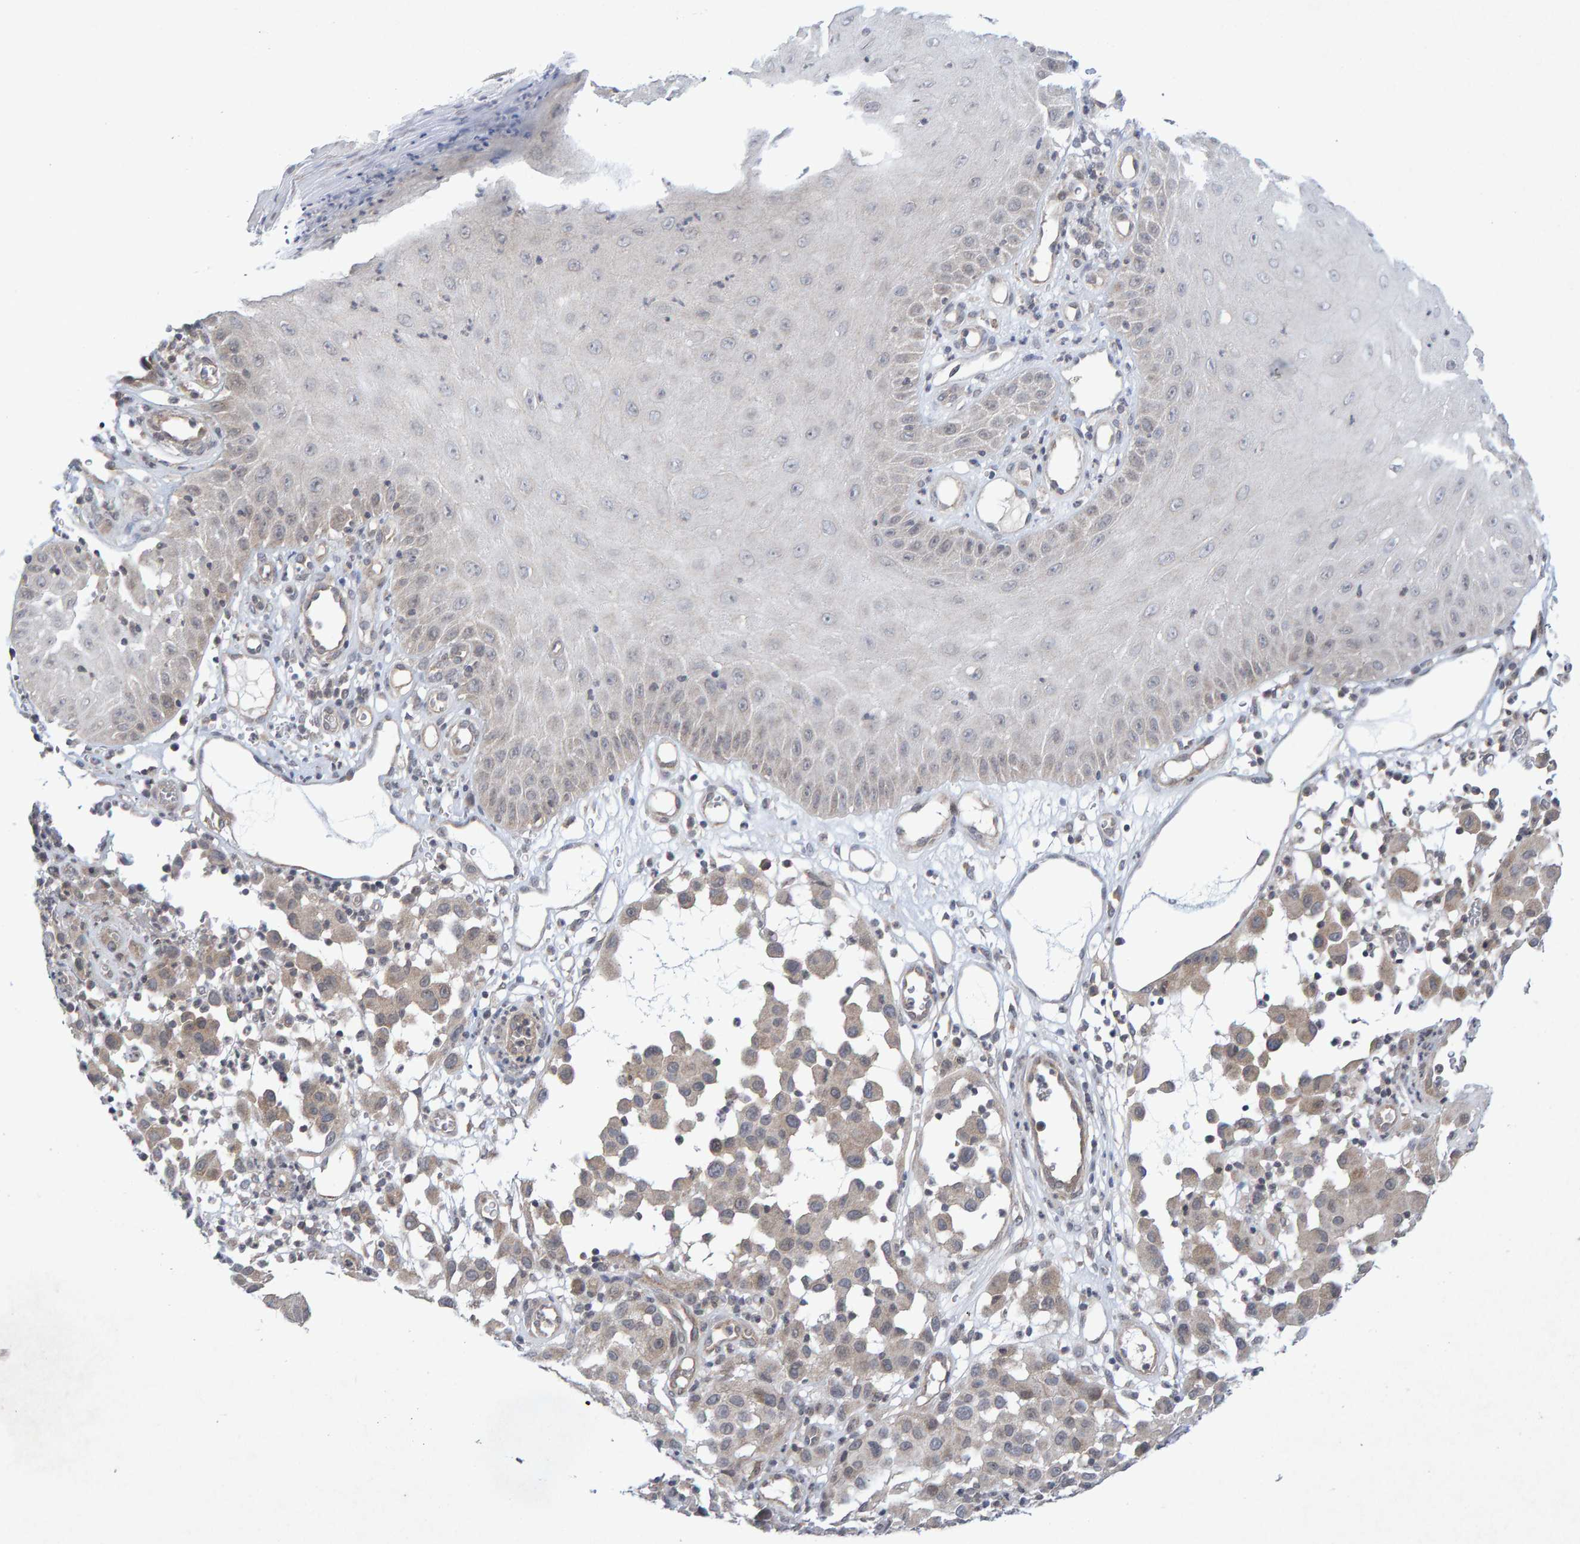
{"staining": {"intensity": "weak", "quantity": "<25%", "location": "cytoplasmic/membranous"}, "tissue": "melanoma", "cell_type": "Tumor cells", "image_type": "cancer", "snomed": [{"axis": "morphology", "description": "Malignant melanoma, NOS"}, {"axis": "topography", "description": "Skin"}], "caption": "Tumor cells show no significant protein staining in malignant melanoma.", "gene": "CDH2", "patient": {"sex": "female", "age": 21}}